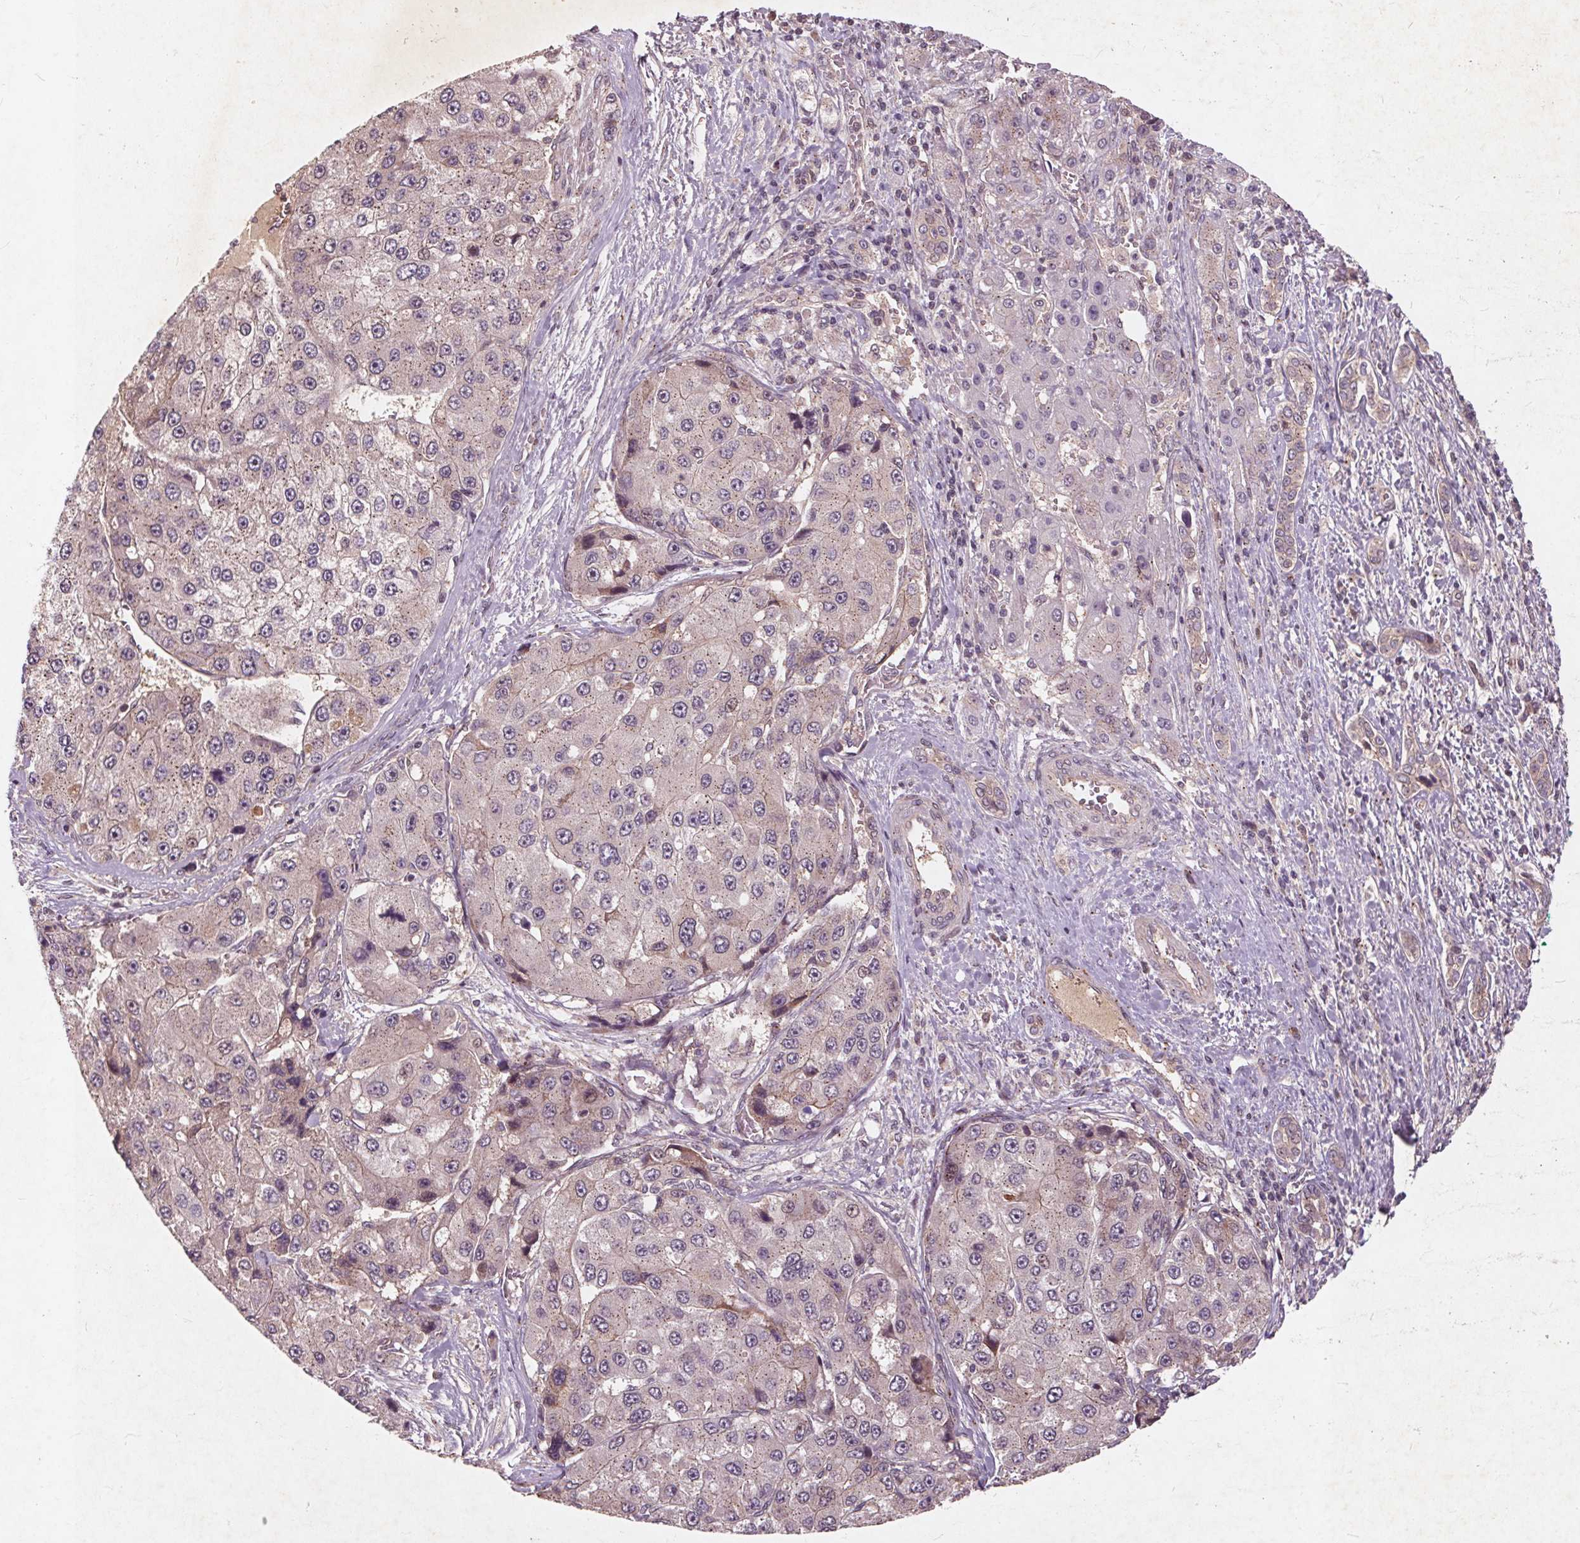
{"staining": {"intensity": "weak", "quantity": "25%-75%", "location": "cytoplasmic/membranous"}, "tissue": "liver cancer", "cell_type": "Tumor cells", "image_type": "cancer", "snomed": [{"axis": "morphology", "description": "Carcinoma, Hepatocellular, NOS"}, {"axis": "topography", "description": "Liver"}], "caption": "Liver cancer (hepatocellular carcinoma) stained with a protein marker exhibits weak staining in tumor cells.", "gene": "CSNK1G2", "patient": {"sex": "female", "age": 73}}